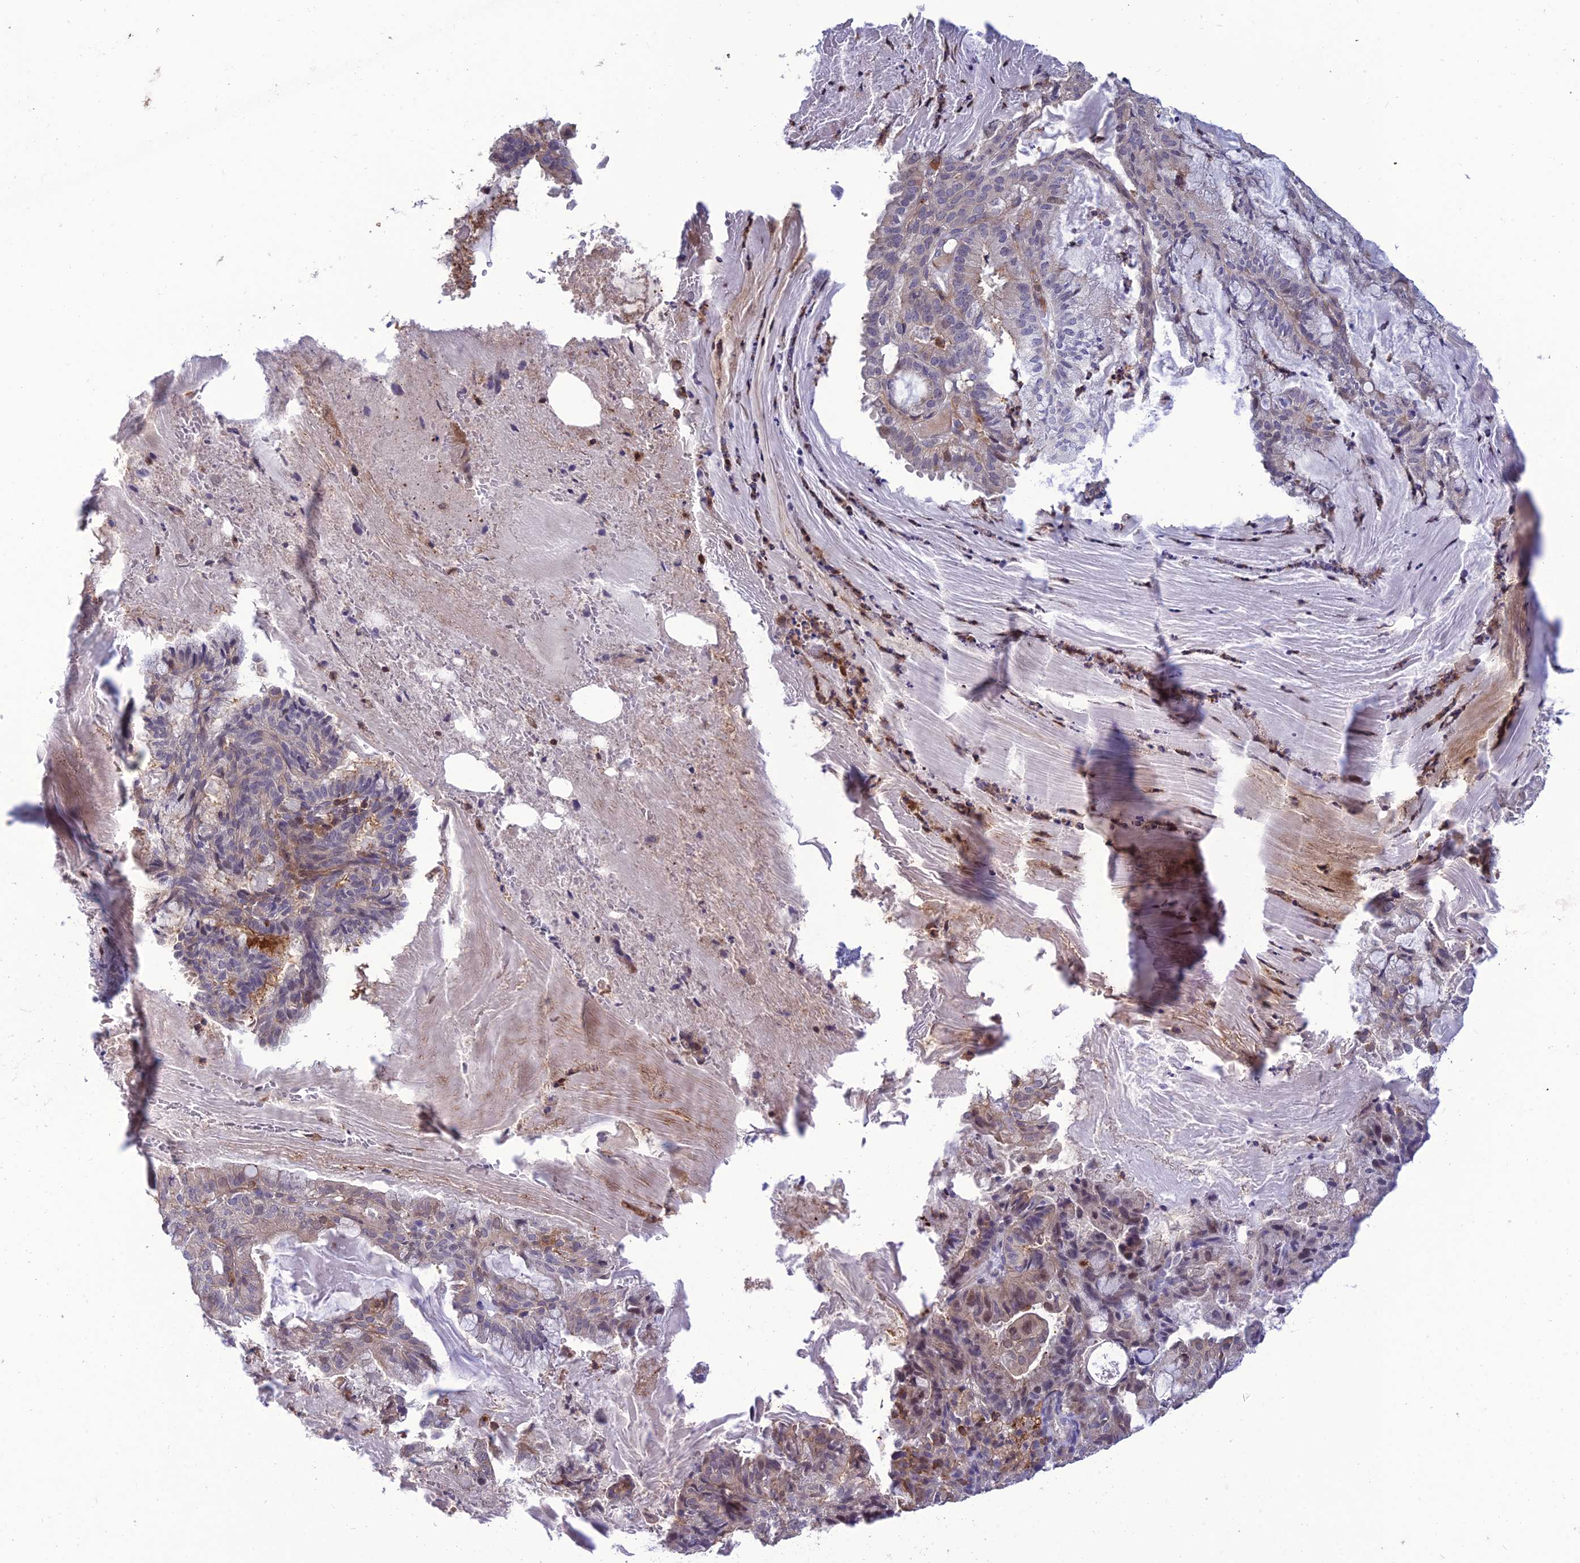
{"staining": {"intensity": "weak", "quantity": "<25%", "location": "nuclear"}, "tissue": "endometrial cancer", "cell_type": "Tumor cells", "image_type": "cancer", "snomed": [{"axis": "morphology", "description": "Adenocarcinoma, NOS"}, {"axis": "topography", "description": "Endometrium"}], "caption": "The micrograph exhibits no staining of tumor cells in adenocarcinoma (endometrial).", "gene": "FAM76A", "patient": {"sex": "female", "age": 86}}